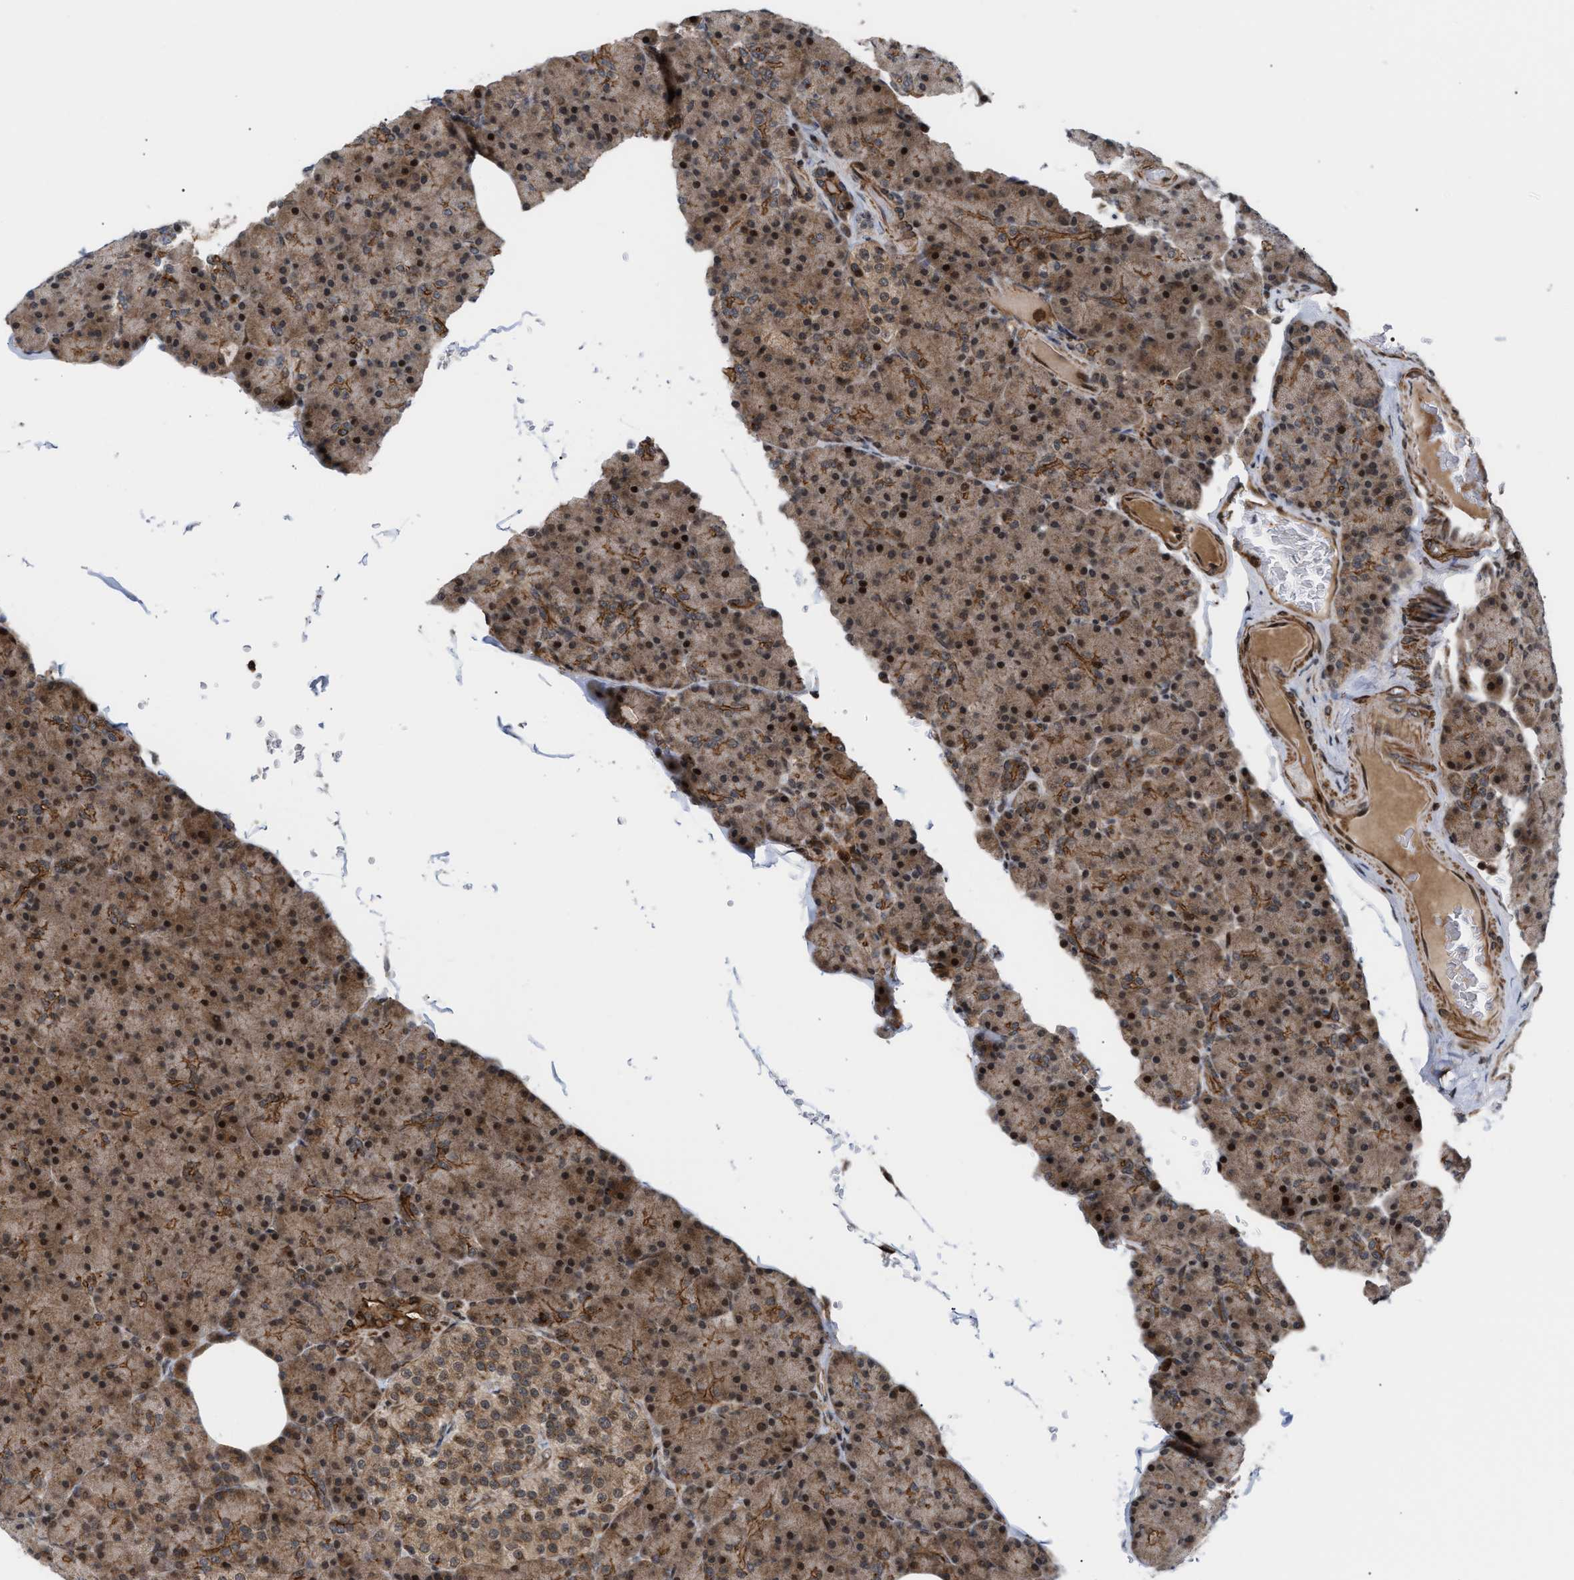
{"staining": {"intensity": "moderate", "quantity": ">75%", "location": "cytoplasmic/membranous,nuclear"}, "tissue": "pancreas", "cell_type": "Exocrine glandular cells", "image_type": "normal", "snomed": [{"axis": "morphology", "description": "Normal tissue, NOS"}, {"axis": "topography", "description": "Pancreas"}], "caption": "An IHC photomicrograph of unremarkable tissue is shown. Protein staining in brown shows moderate cytoplasmic/membranous,nuclear positivity in pancreas within exocrine glandular cells.", "gene": "STAU2", "patient": {"sex": "female", "age": 43}}